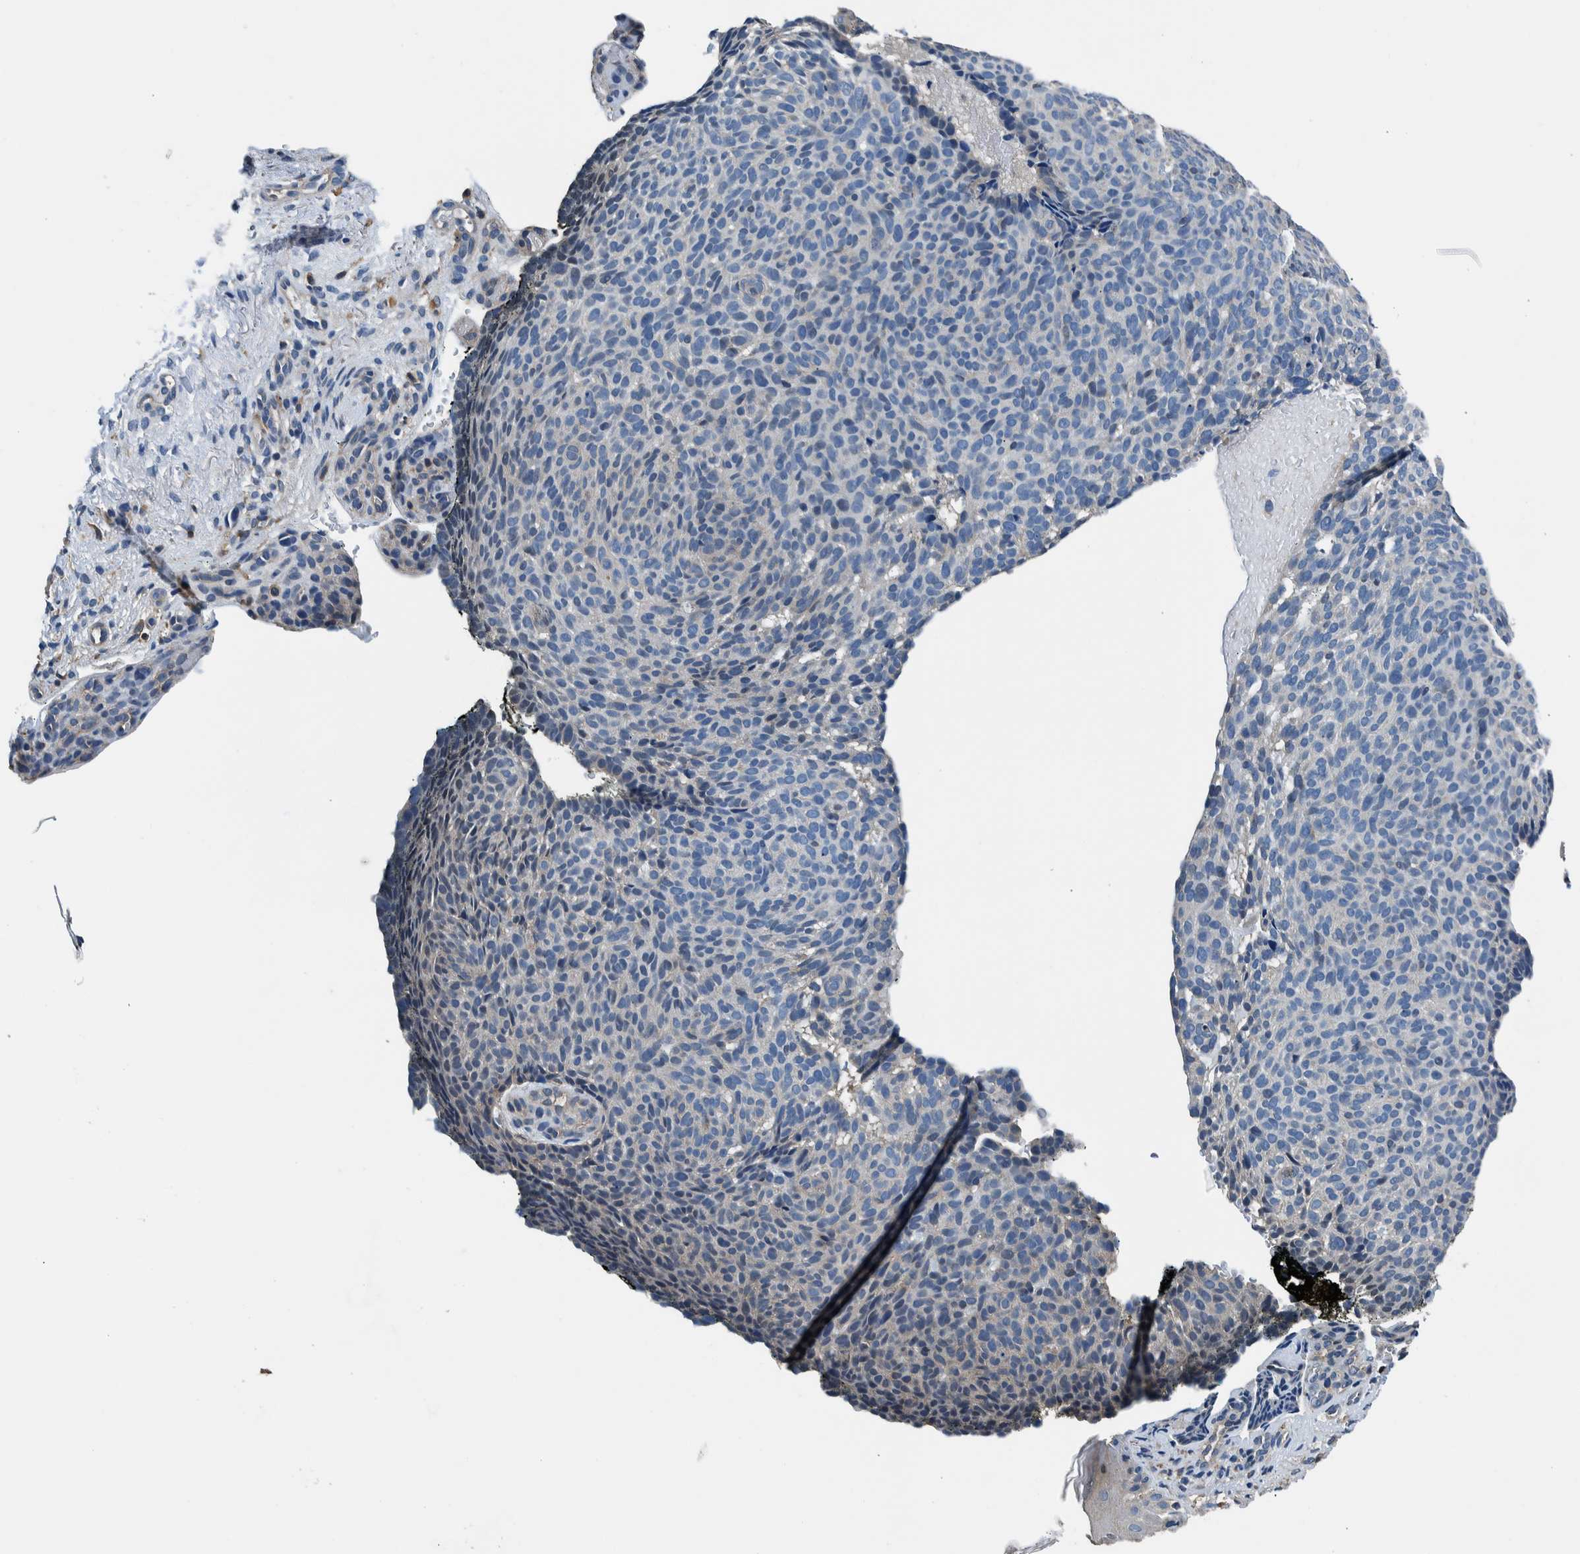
{"staining": {"intensity": "negative", "quantity": "none", "location": "none"}, "tissue": "skin cancer", "cell_type": "Tumor cells", "image_type": "cancer", "snomed": [{"axis": "morphology", "description": "Basal cell carcinoma"}, {"axis": "topography", "description": "Skin"}], "caption": "DAB (3,3'-diaminobenzidine) immunohistochemical staining of skin cancer exhibits no significant expression in tumor cells.", "gene": "NIBAN2", "patient": {"sex": "male", "age": 61}}